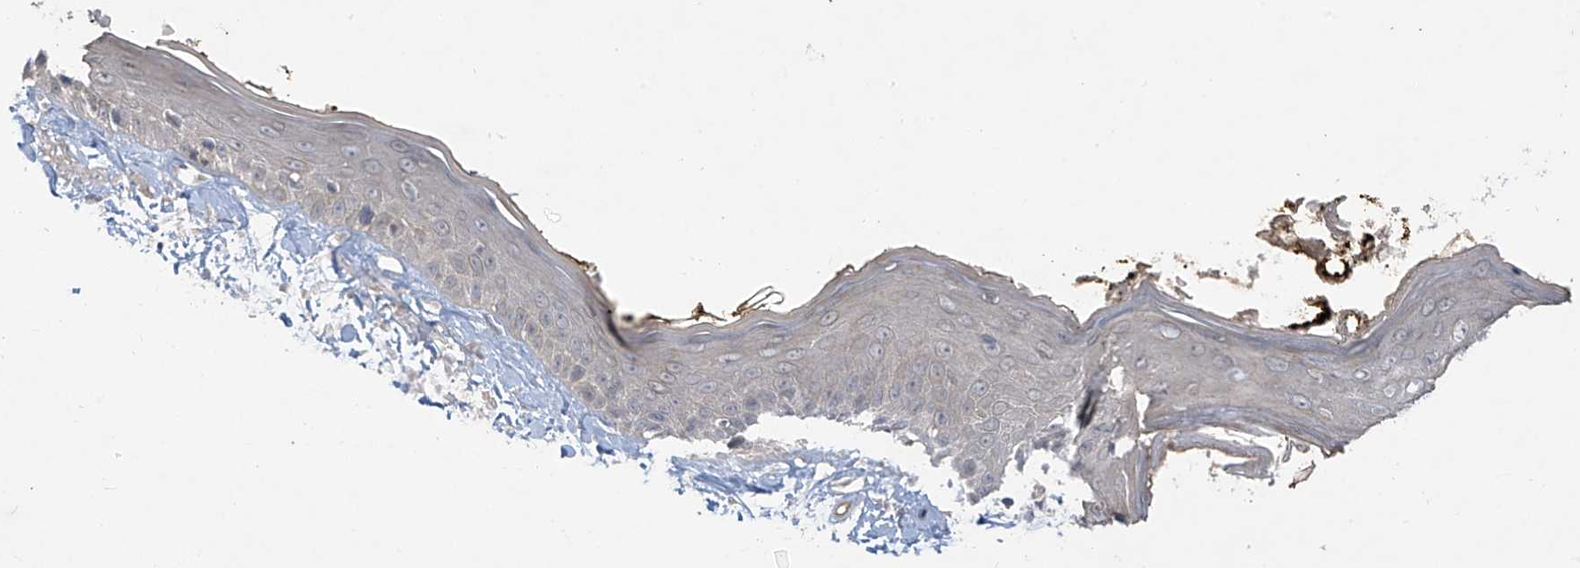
{"staining": {"intensity": "weak", "quantity": ">75%", "location": "cytoplasmic/membranous"}, "tissue": "skin", "cell_type": "Fibroblasts", "image_type": "normal", "snomed": [{"axis": "morphology", "description": "Normal tissue, NOS"}, {"axis": "topography", "description": "Skin"}, {"axis": "topography", "description": "Skeletal muscle"}], "caption": "Protein staining demonstrates weak cytoplasmic/membranous positivity in about >75% of fibroblasts in benign skin. Nuclei are stained in blue.", "gene": "DGKQ", "patient": {"sex": "male", "age": 83}}